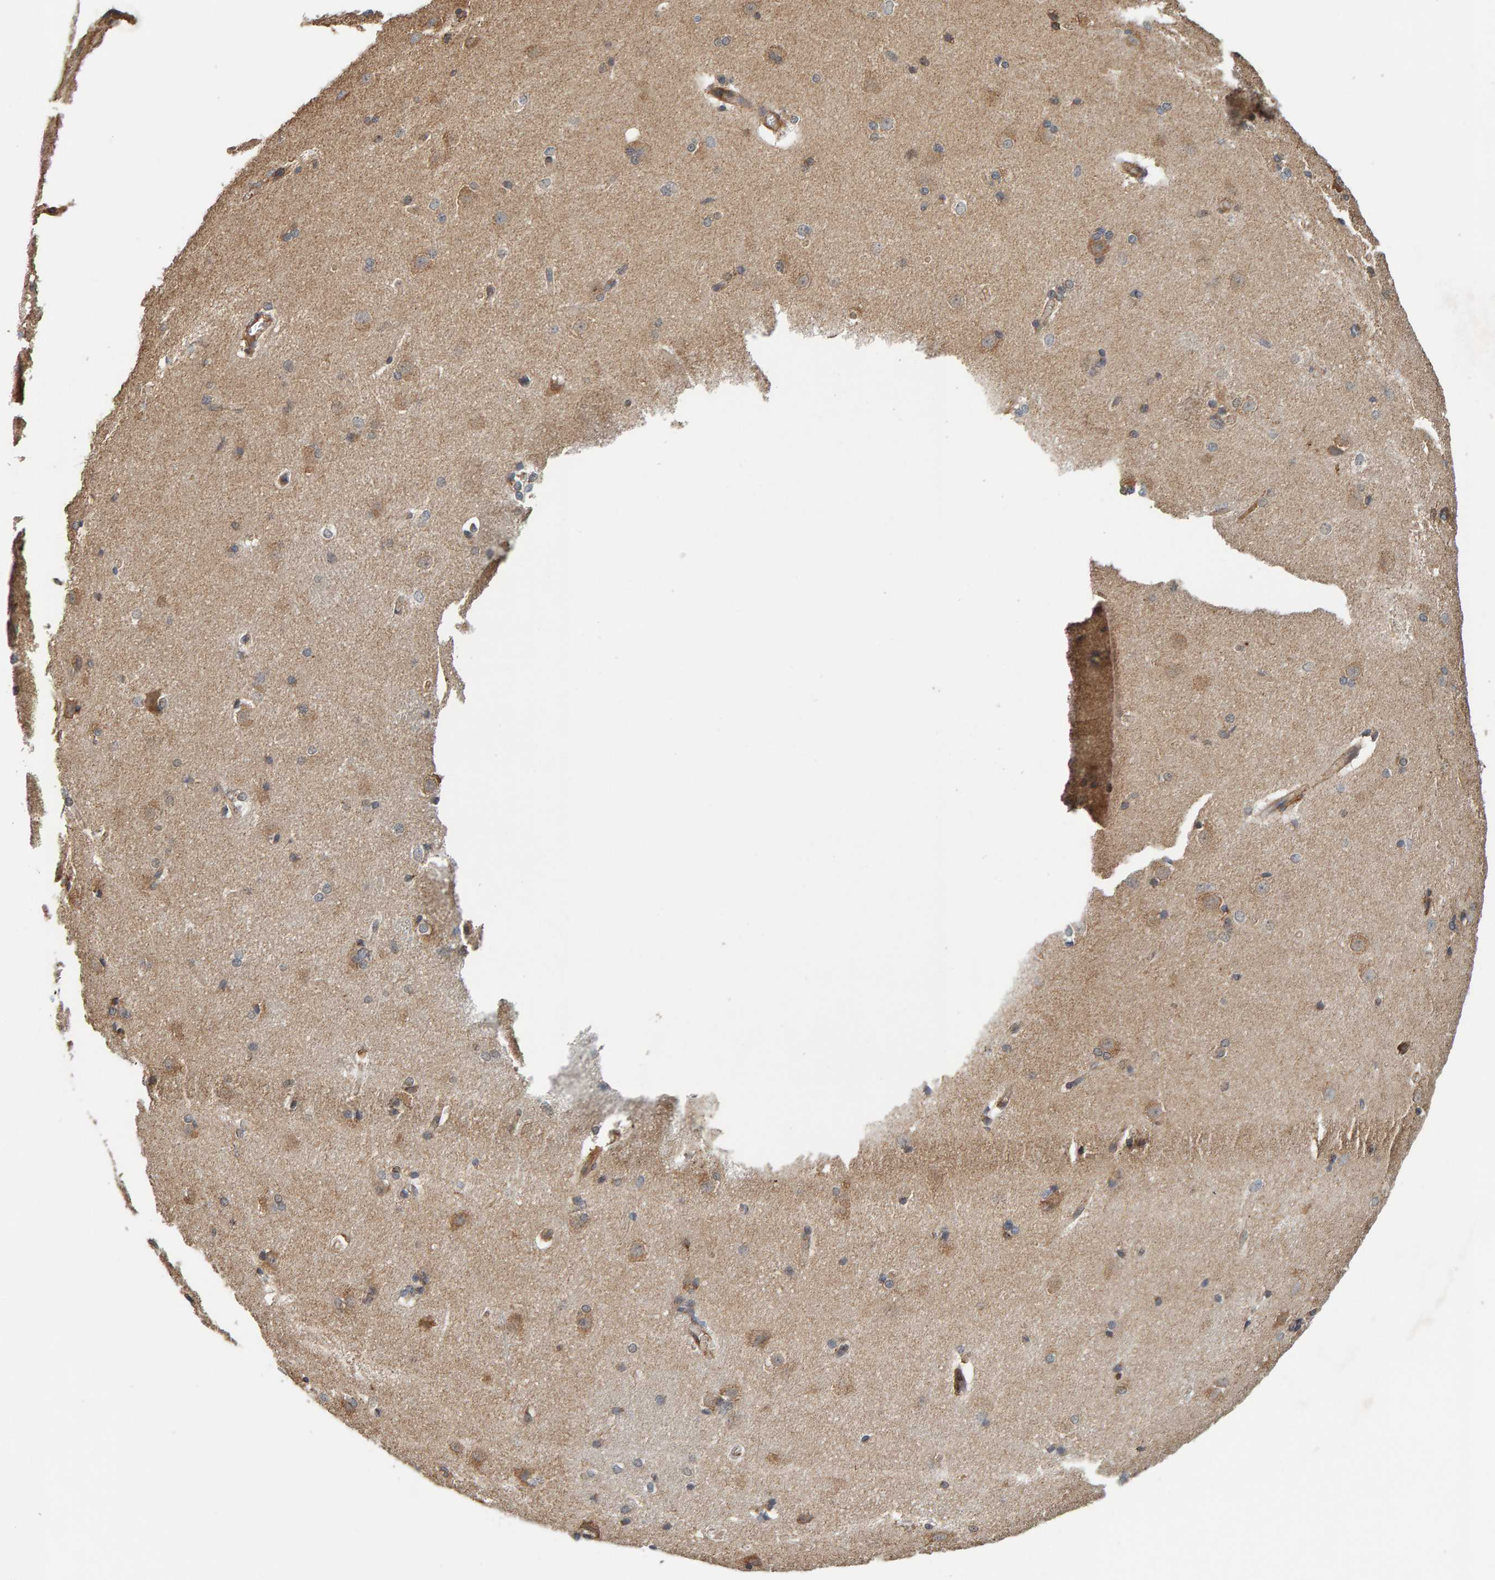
{"staining": {"intensity": "moderate", "quantity": "<25%", "location": "cytoplasmic/membranous"}, "tissue": "caudate", "cell_type": "Glial cells", "image_type": "normal", "snomed": [{"axis": "morphology", "description": "Normal tissue, NOS"}, {"axis": "topography", "description": "Lateral ventricle wall"}], "caption": "DAB (3,3'-diaminobenzidine) immunohistochemical staining of benign human caudate displays moderate cytoplasmic/membranous protein staining in about <25% of glial cells.", "gene": "PLA2G3", "patient": {"sex": "female", "age": 19}}